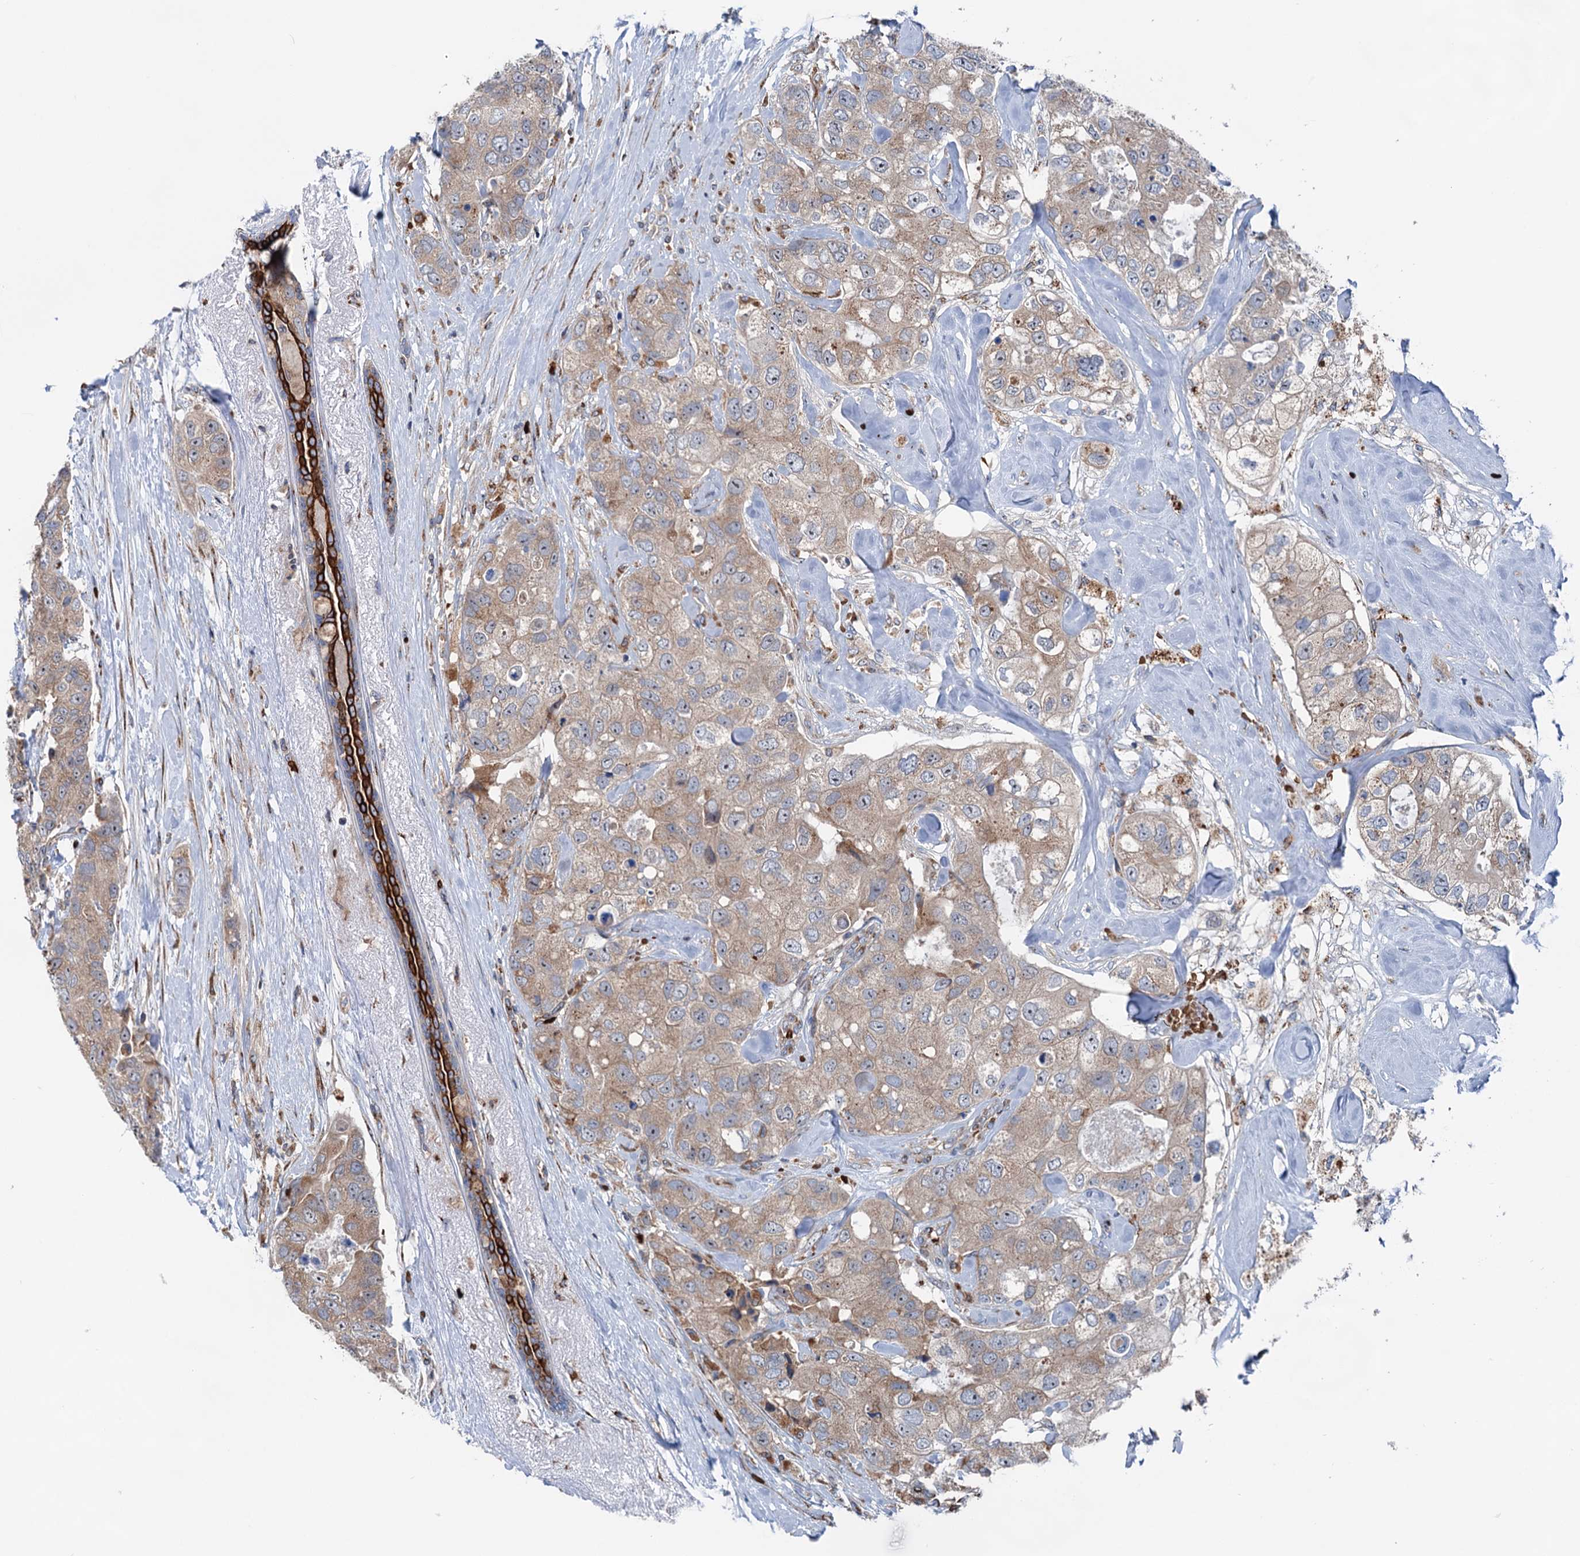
{"staining": {"intensity": "moderate", "quantity": ">75%", "location": "cytoplasmic/membranous"}, "tissue": "breast cancer", "cell_type": "Tumor cells", "image_type": "cancer", "snomed": [{"axis": "morphology", "description": "Duct carcinoma"}, {"axis": "topography", "description": "Breast"}], "caption": "A brown stain labels moderate cytoplasmic/membranous positivity of a protein in breast cancer tumor cells.", "gene": "EIPR1", "patient": {"sex": "female", "age": 62}}